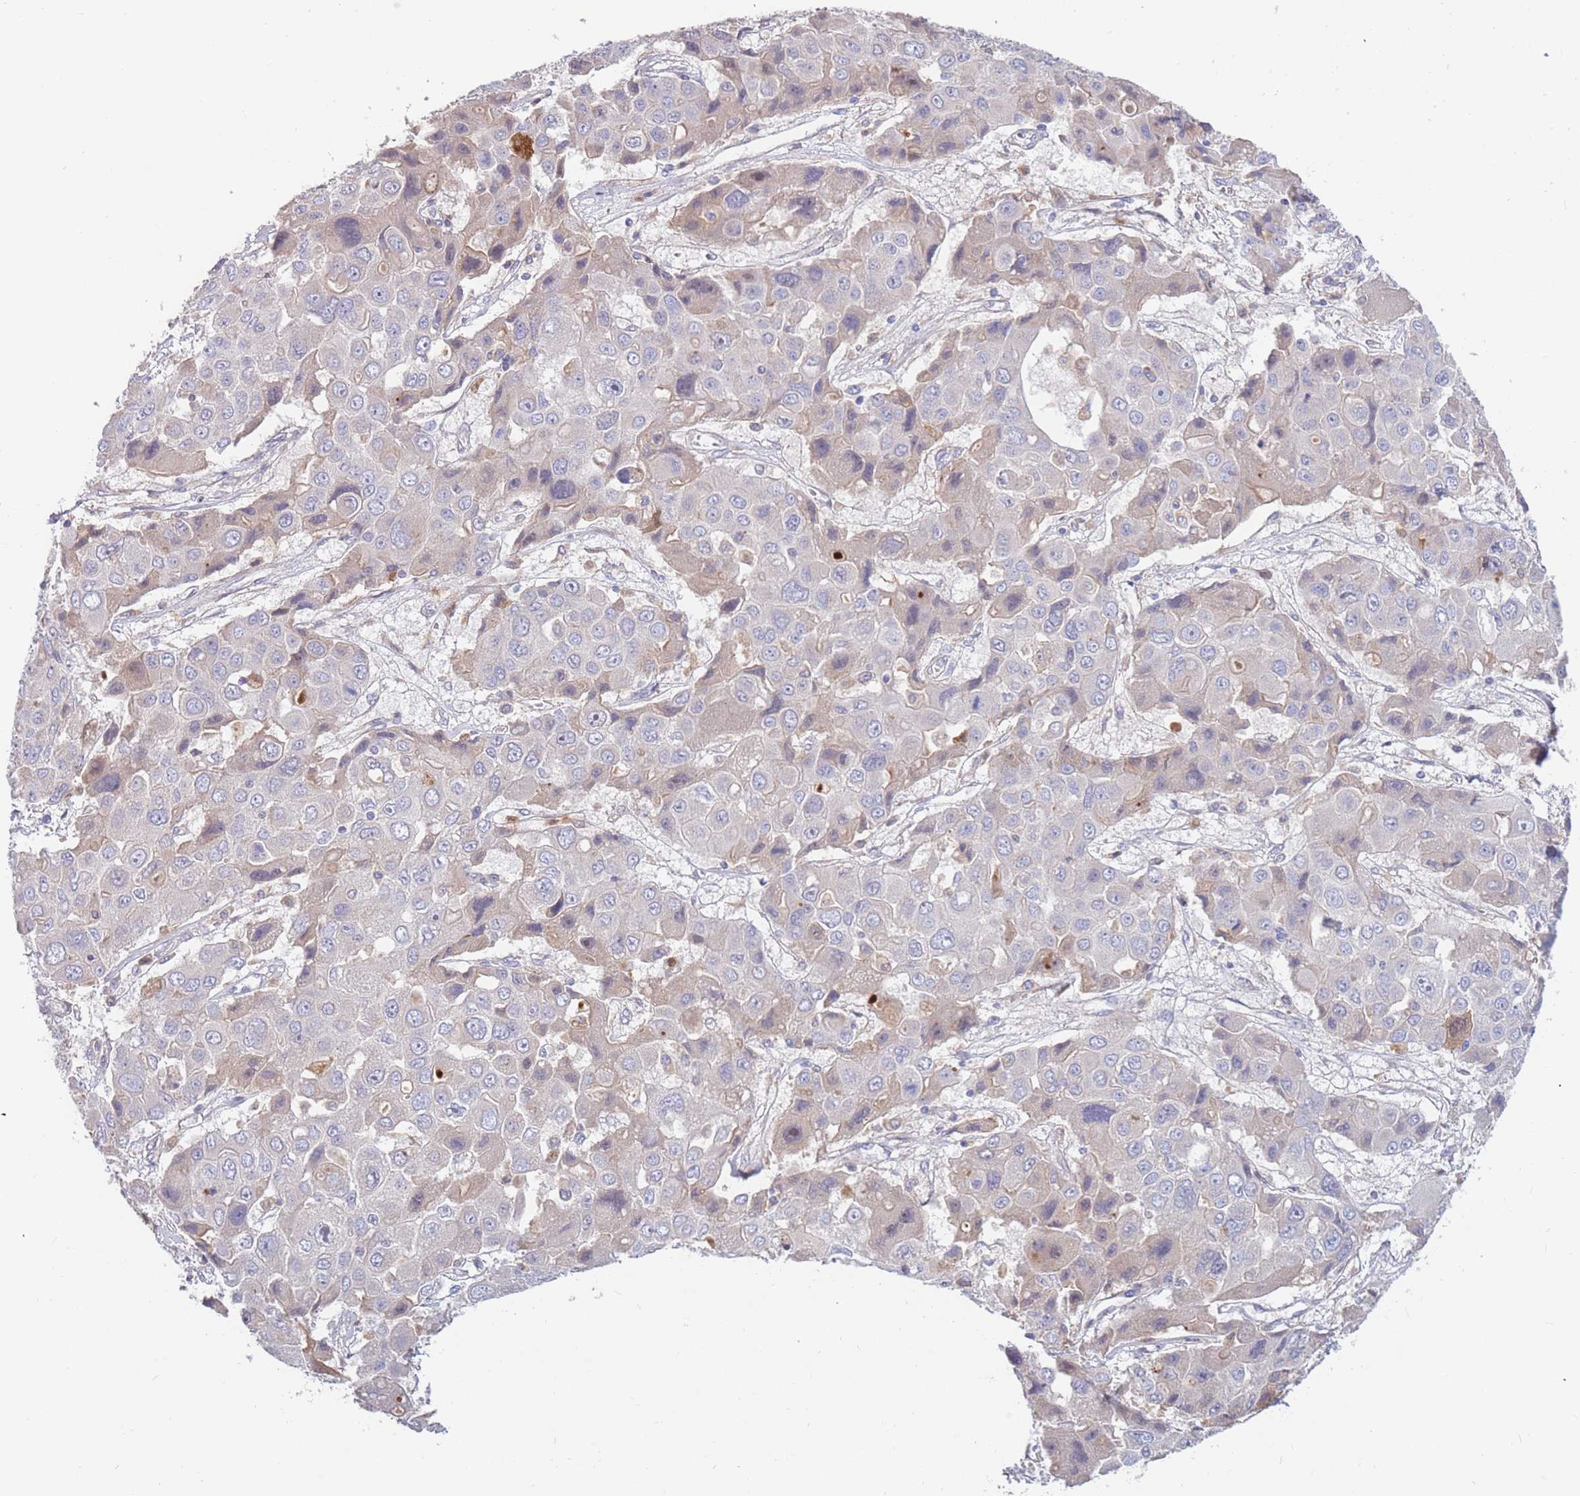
{"staining": {"intensity": "negative", "quantity": "none", "location": "none"}, "tissue": "liver cancer", "cell_type": "Tumor cells", "image_type": "cancer", "snomed": [{"axis": "morphology", "description": "Cholangiocarcinoma"}, {"axis": "topography", "description": "Liver"}], "caption": "Tumor cells show no significant positivity in cholangiocarcinoma (liver).", "gene": "BORCS5", "patient": {"sex": "male", "age": 67}}